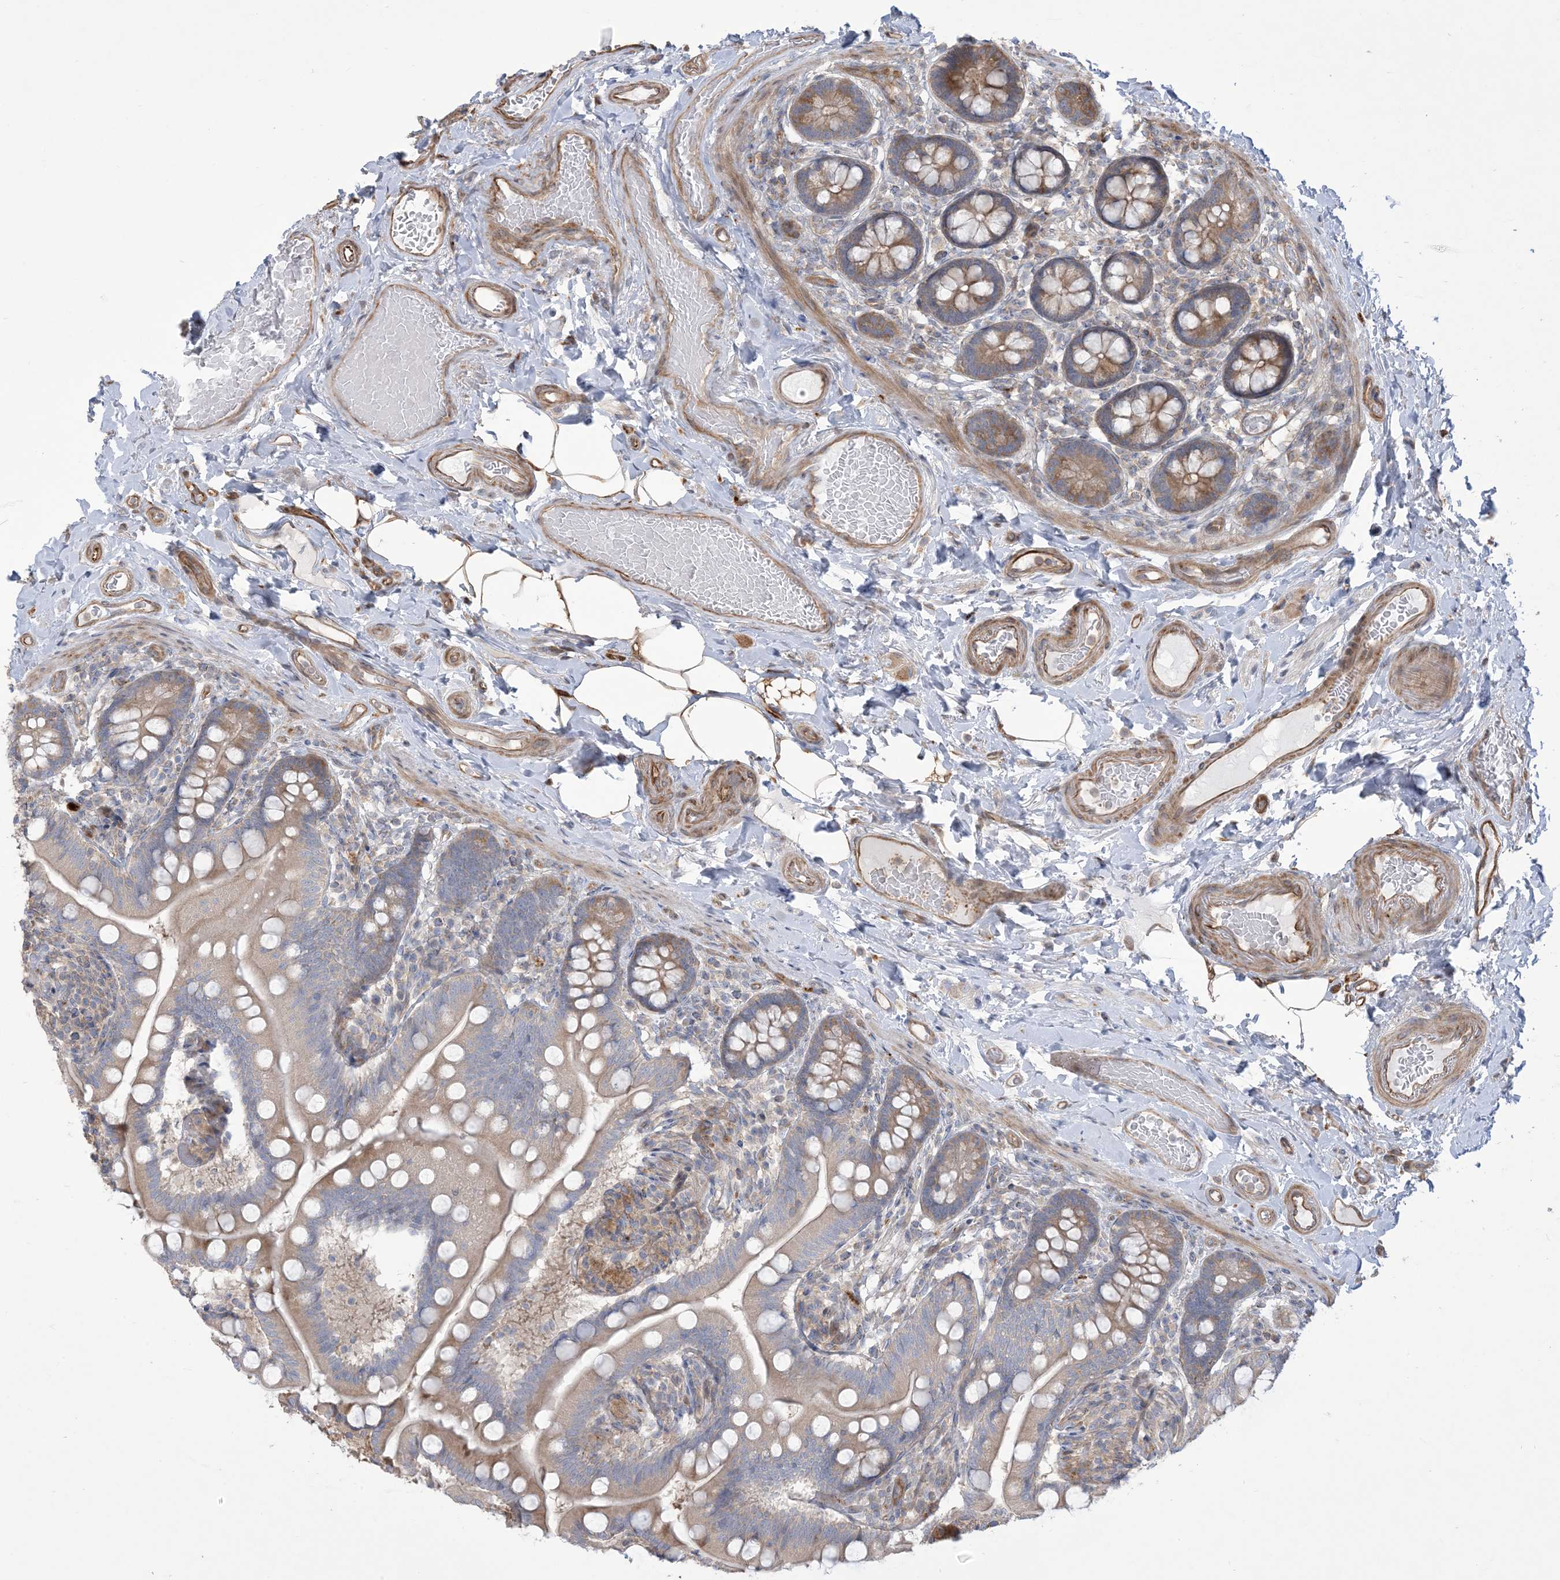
{"staining": {"intensity": "weak", "quantity": ">75%", "location": "cytoplasmic/membranous"}, "tissue": "small intestine", "cell_type": "Glandular cells", "image_type": "normal", "snomed": [{"axis": "morphology", "description": "Normal tissue, NOS"}, {"axis": "topography", "description": "Small intestine"}], "caption": "An immunohistochemistry micrograph of normal tissue is shown. Protein staining in brown shows weak cytoplasmic/membranous positivity in small intestine within glandular cells.", "gene": "KLHL18", "patient": {"sex": "female", "age": 64}}